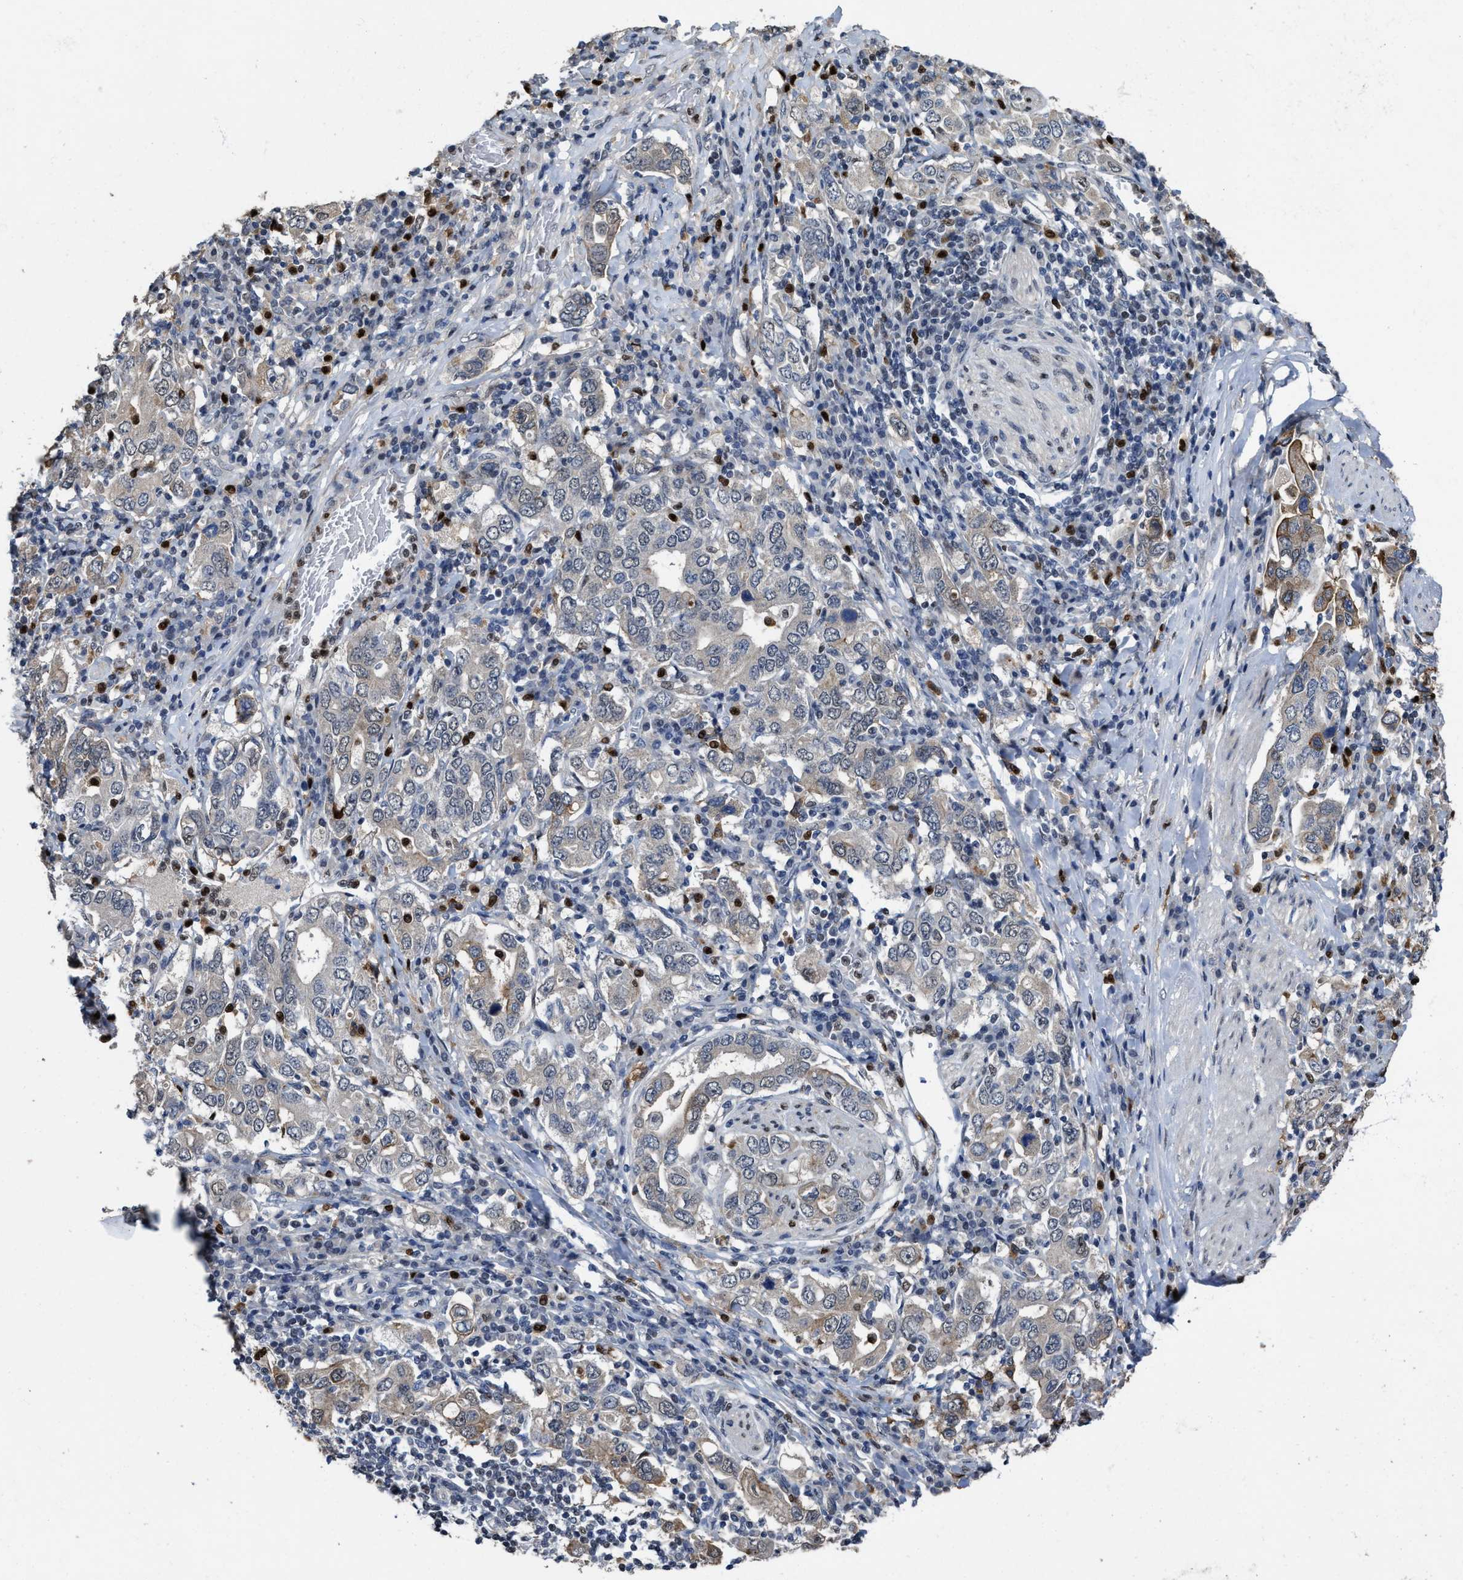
{"staining": {"intensity": "weak", "quantity": "<25%", "location": "cytoplasmic/membranous"}, "tissue": "stomach cancer", "cell_type": "Tumor cells", "image_type": "cancer", "snomed": [{"axis": "morphology", "description": "Adenocarcinoma, NOS"}, {"axis": "topography", "description": "Stomach, upper"}], "caption": "High power microscopy image of an immunohistochemistry histopathology image of stomach adenocarcinoma, revealing no significant positivity in tumor cells.", "gene": "ZNF20", "patient": {"sex": "male", "age": 62}}